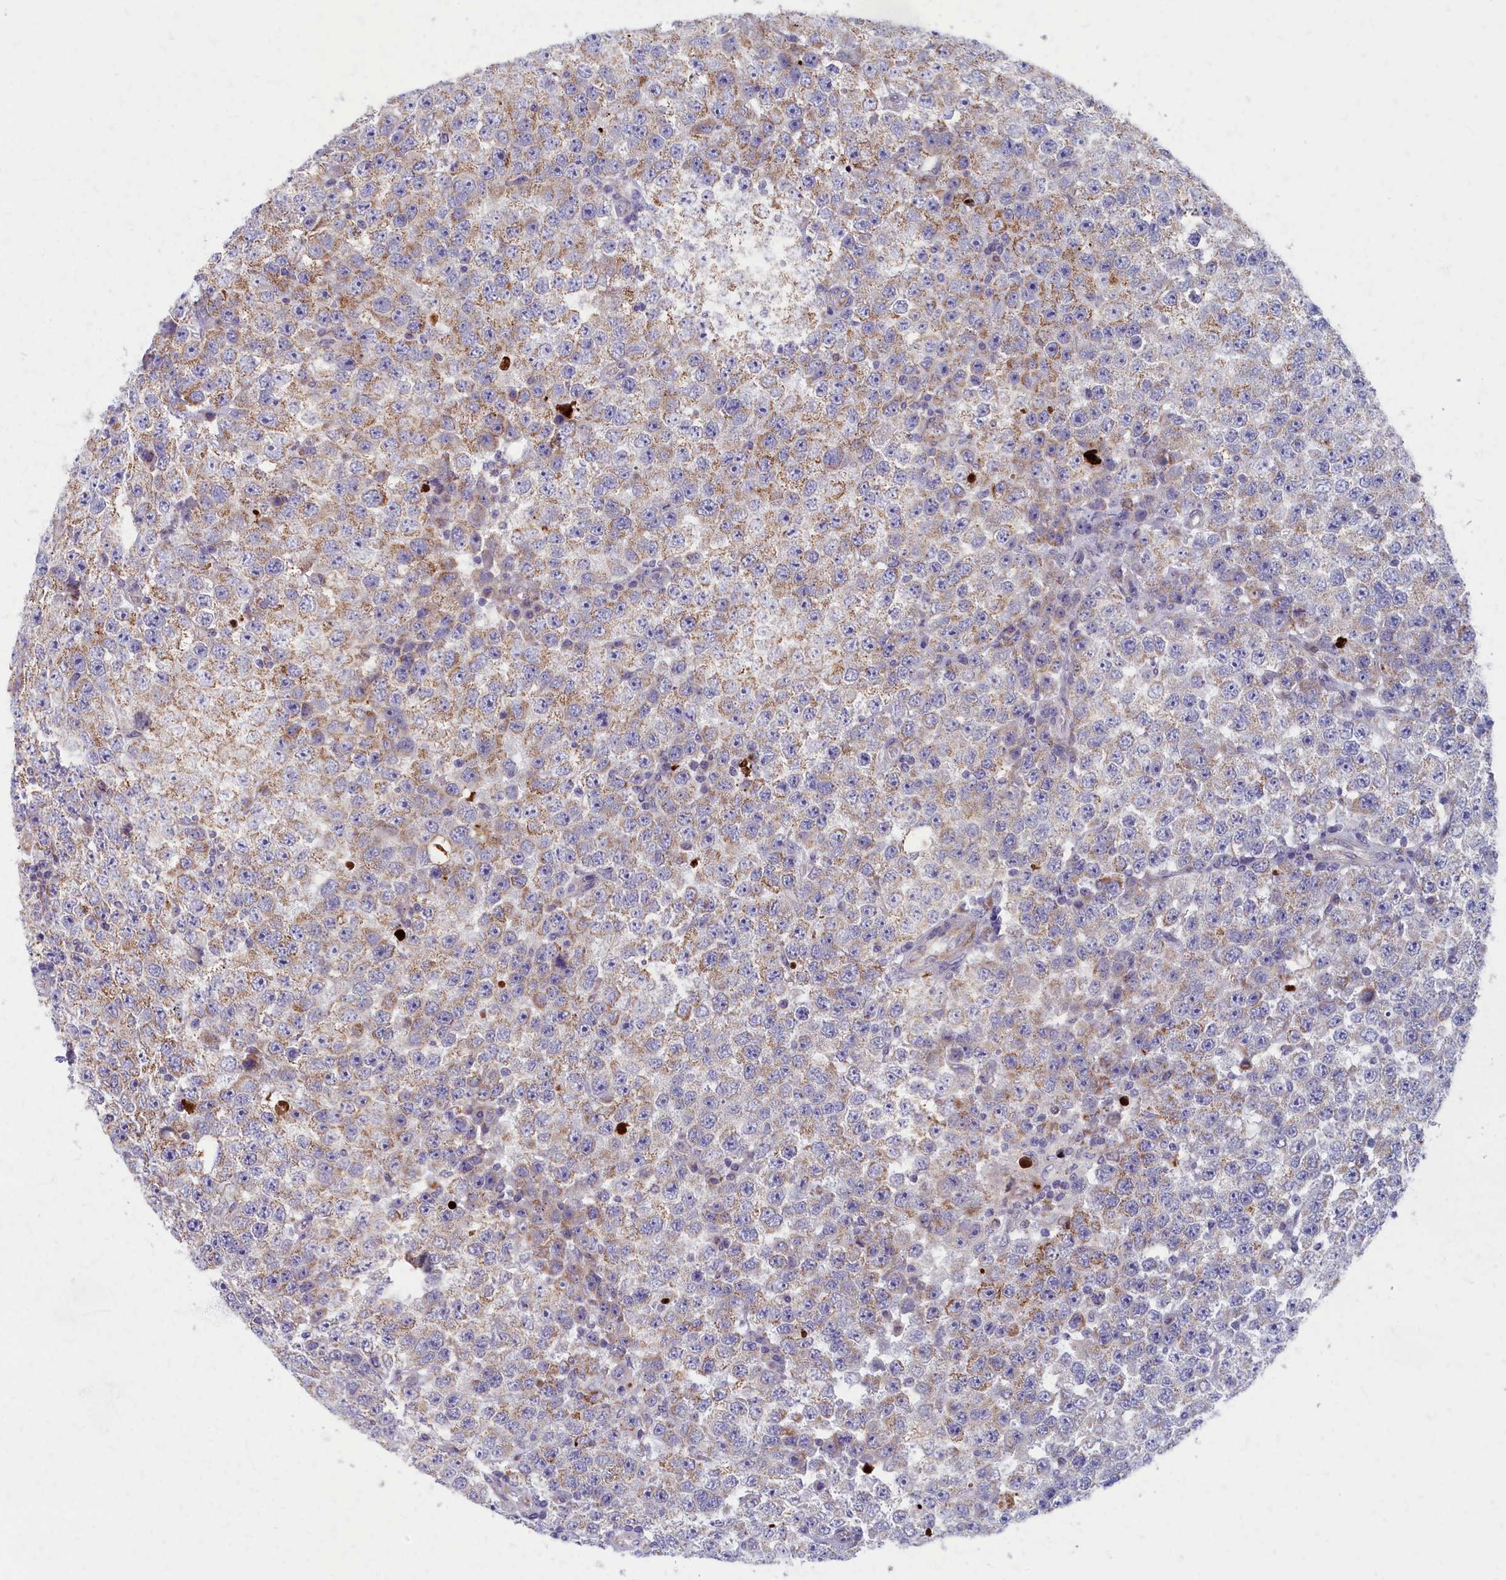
{"staining": {"intensity": "weak", "quantity": "25%-75%", "location": "cytoplasmic/membranous"}, "tissue": "testis cancer", "cell_type": "Tumor cells", "image_type": "cancer", "snomed": [{"axis": "morphology", "description": "Seminoma, NOS"}, {"axis": "topography", "description": "Testis"}], "caption": "An immunohistochemistry photomicrograph of neoplastic tissue is shown. Protein staining in brown labels weak cytoplasmic/membranous positivity in testis cancer (seminoma) within tumor cells. The staining was performed using DAB to visualize the protein expression in brown, while the nuclei were stained in blue with hematoxylin (Magnification: 20x).", "gene": "MRPS25", "patient": {"sex": "male", "age": 28}}